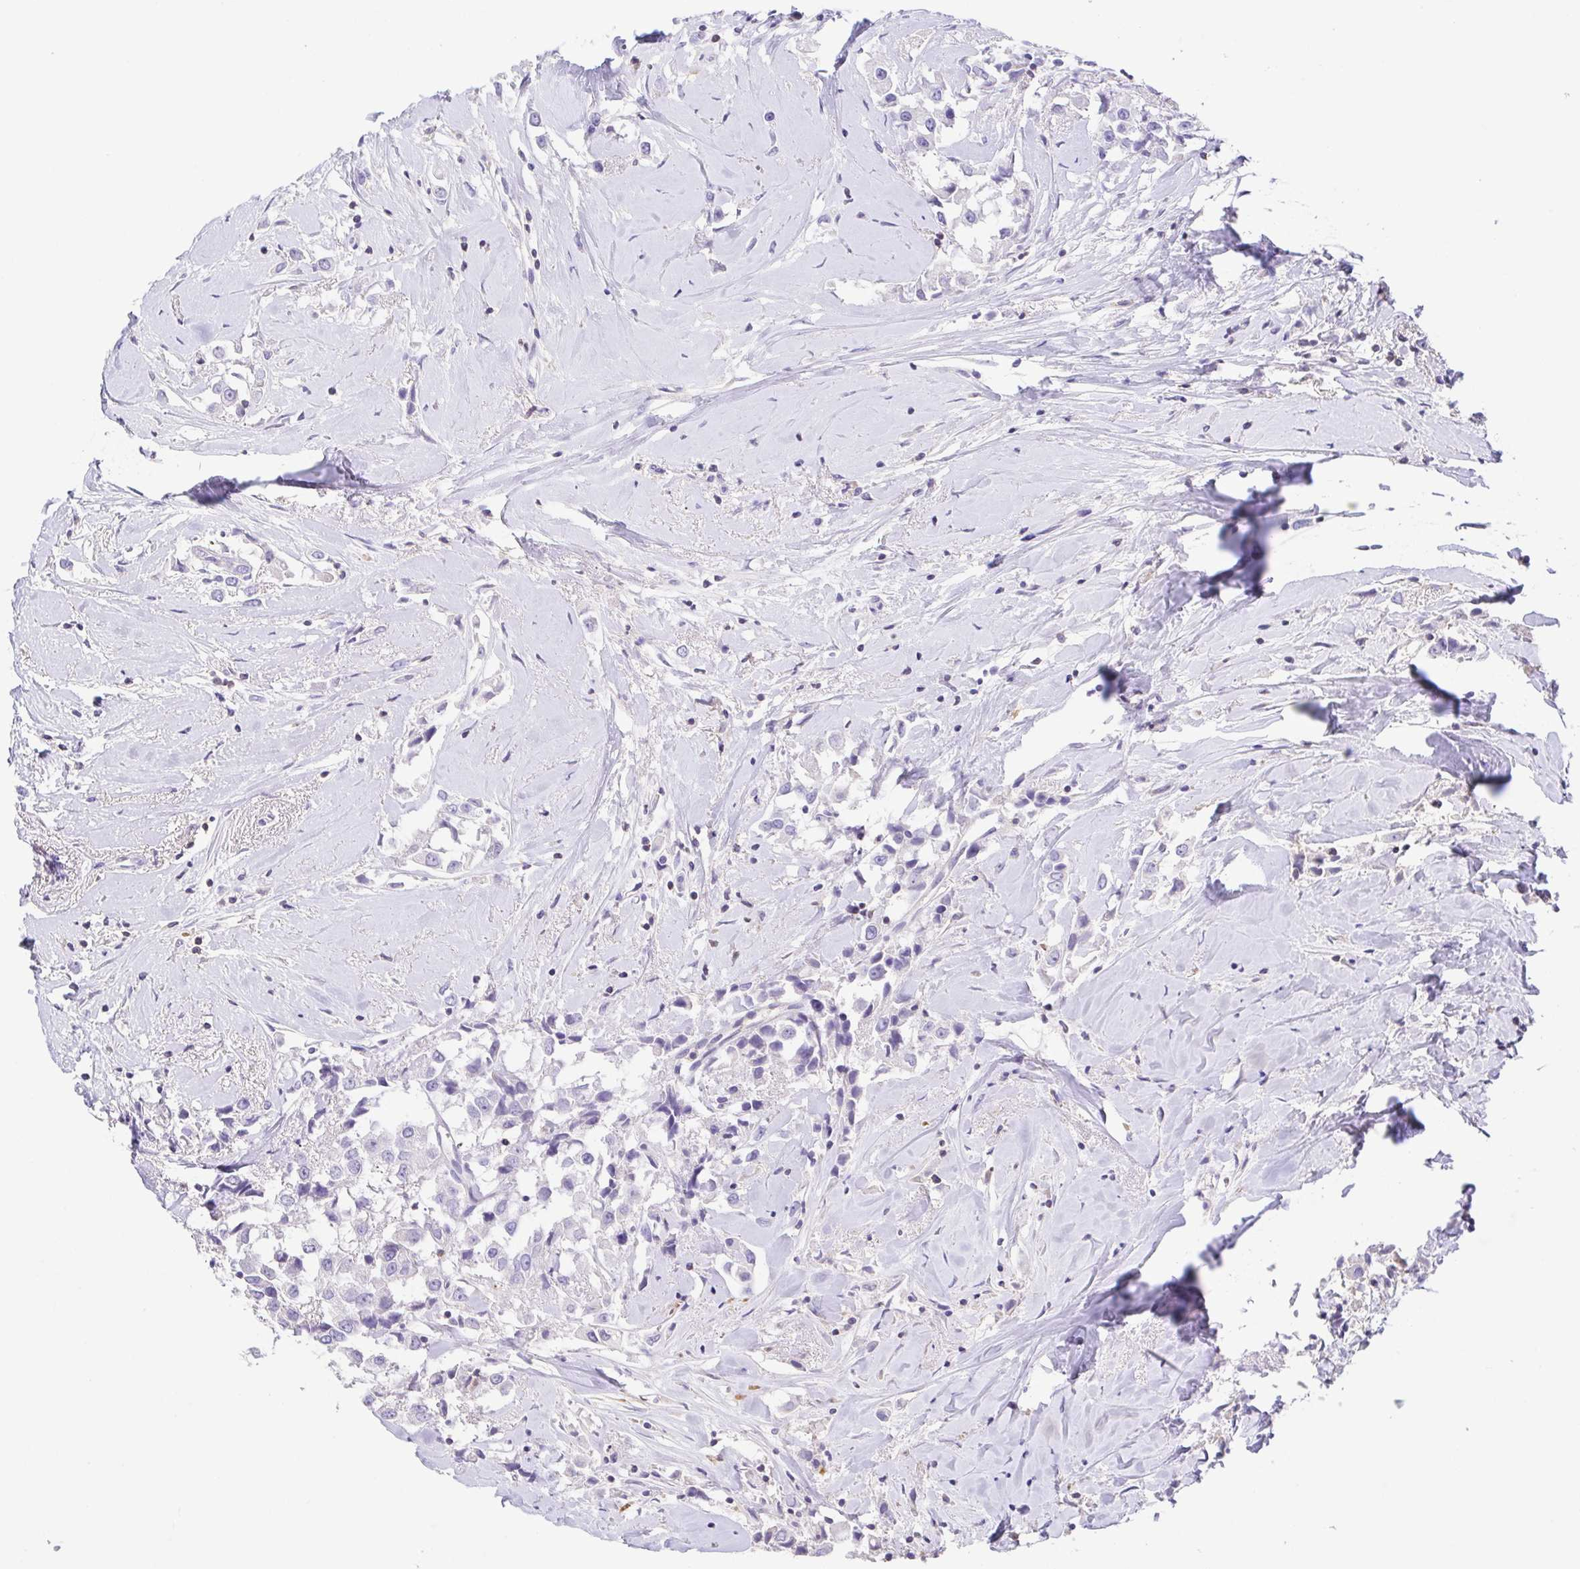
{"staining": {"intensity": "negative", "quantity": "none", "location": "none"}, "tissue": "breast cancer", "cell_type": "Tumor cells", "image_type": "cancer", "snomed": [{"axis": "morphology", "description": "Duct carcinoma"}, {"axis": "topography", "description": "Breast"}], "caption": "Tumor cells are negative for brown protein staining in intraductal carcinoma (breast). Nuclei are stained in blue.", "gene": "ARPP21", "patient": {"sex": "female", "age": 61}}